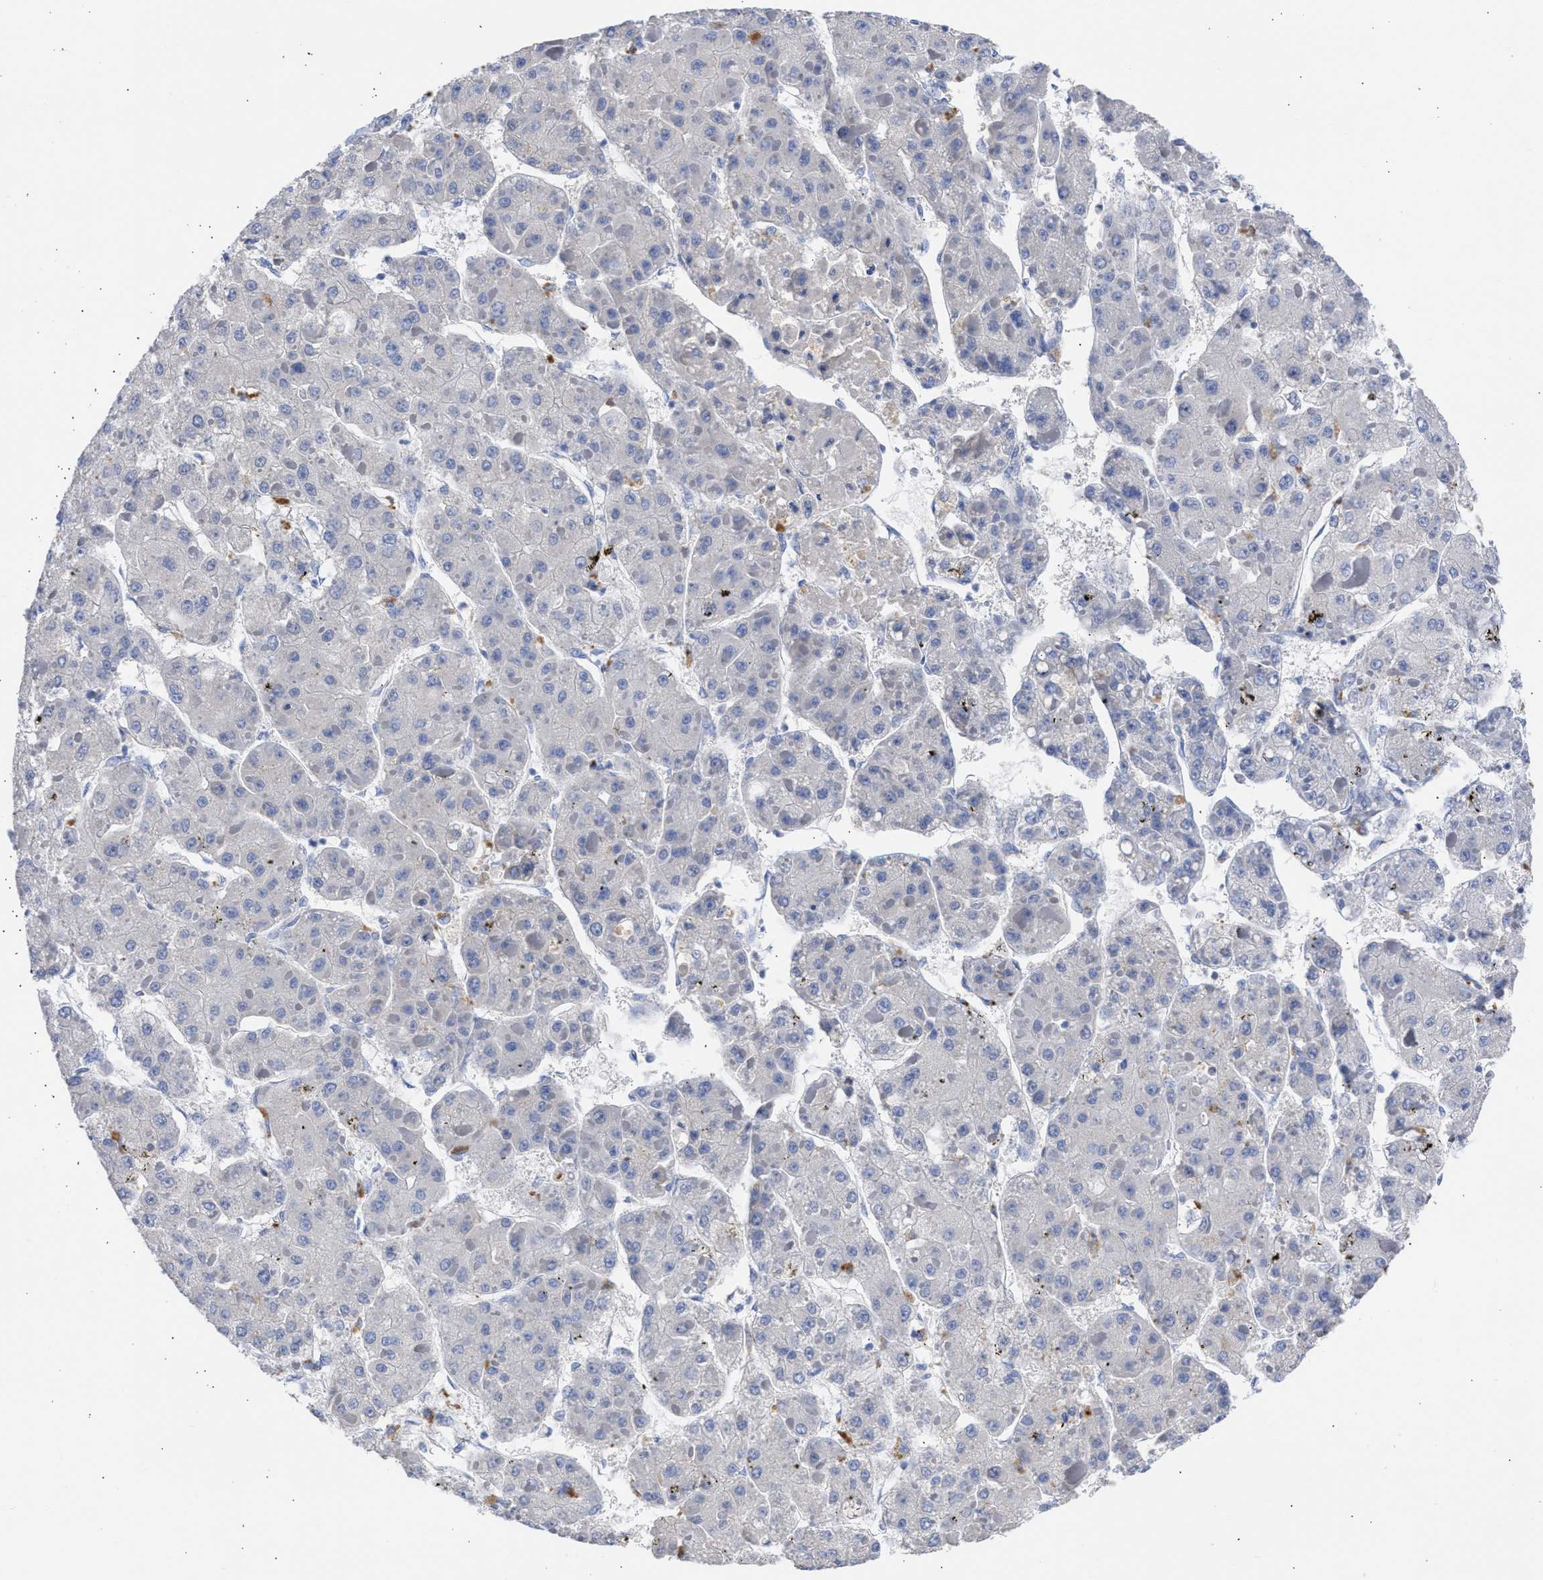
{"staining": {"intensity": "negative", "quantity": "none", "location": "none"}, "tissue": "liver cancer", "cell_type": "Tumor cells", "image_type": "cancer", "snomed": [{"axis": "morphology", "description": "Carcinoma, Hepatocellular, NOS"}, {"axis": "topography", "description": "Liver"}], "caption": "High power microscopy histopathology image of an immunohistochemistry photomicrograph of liver hepatocellular carcinoma, revealing no significant expression in tumor cells.", "gene": "RSPH1", "patient": {"sex": "female", "age": 73}}